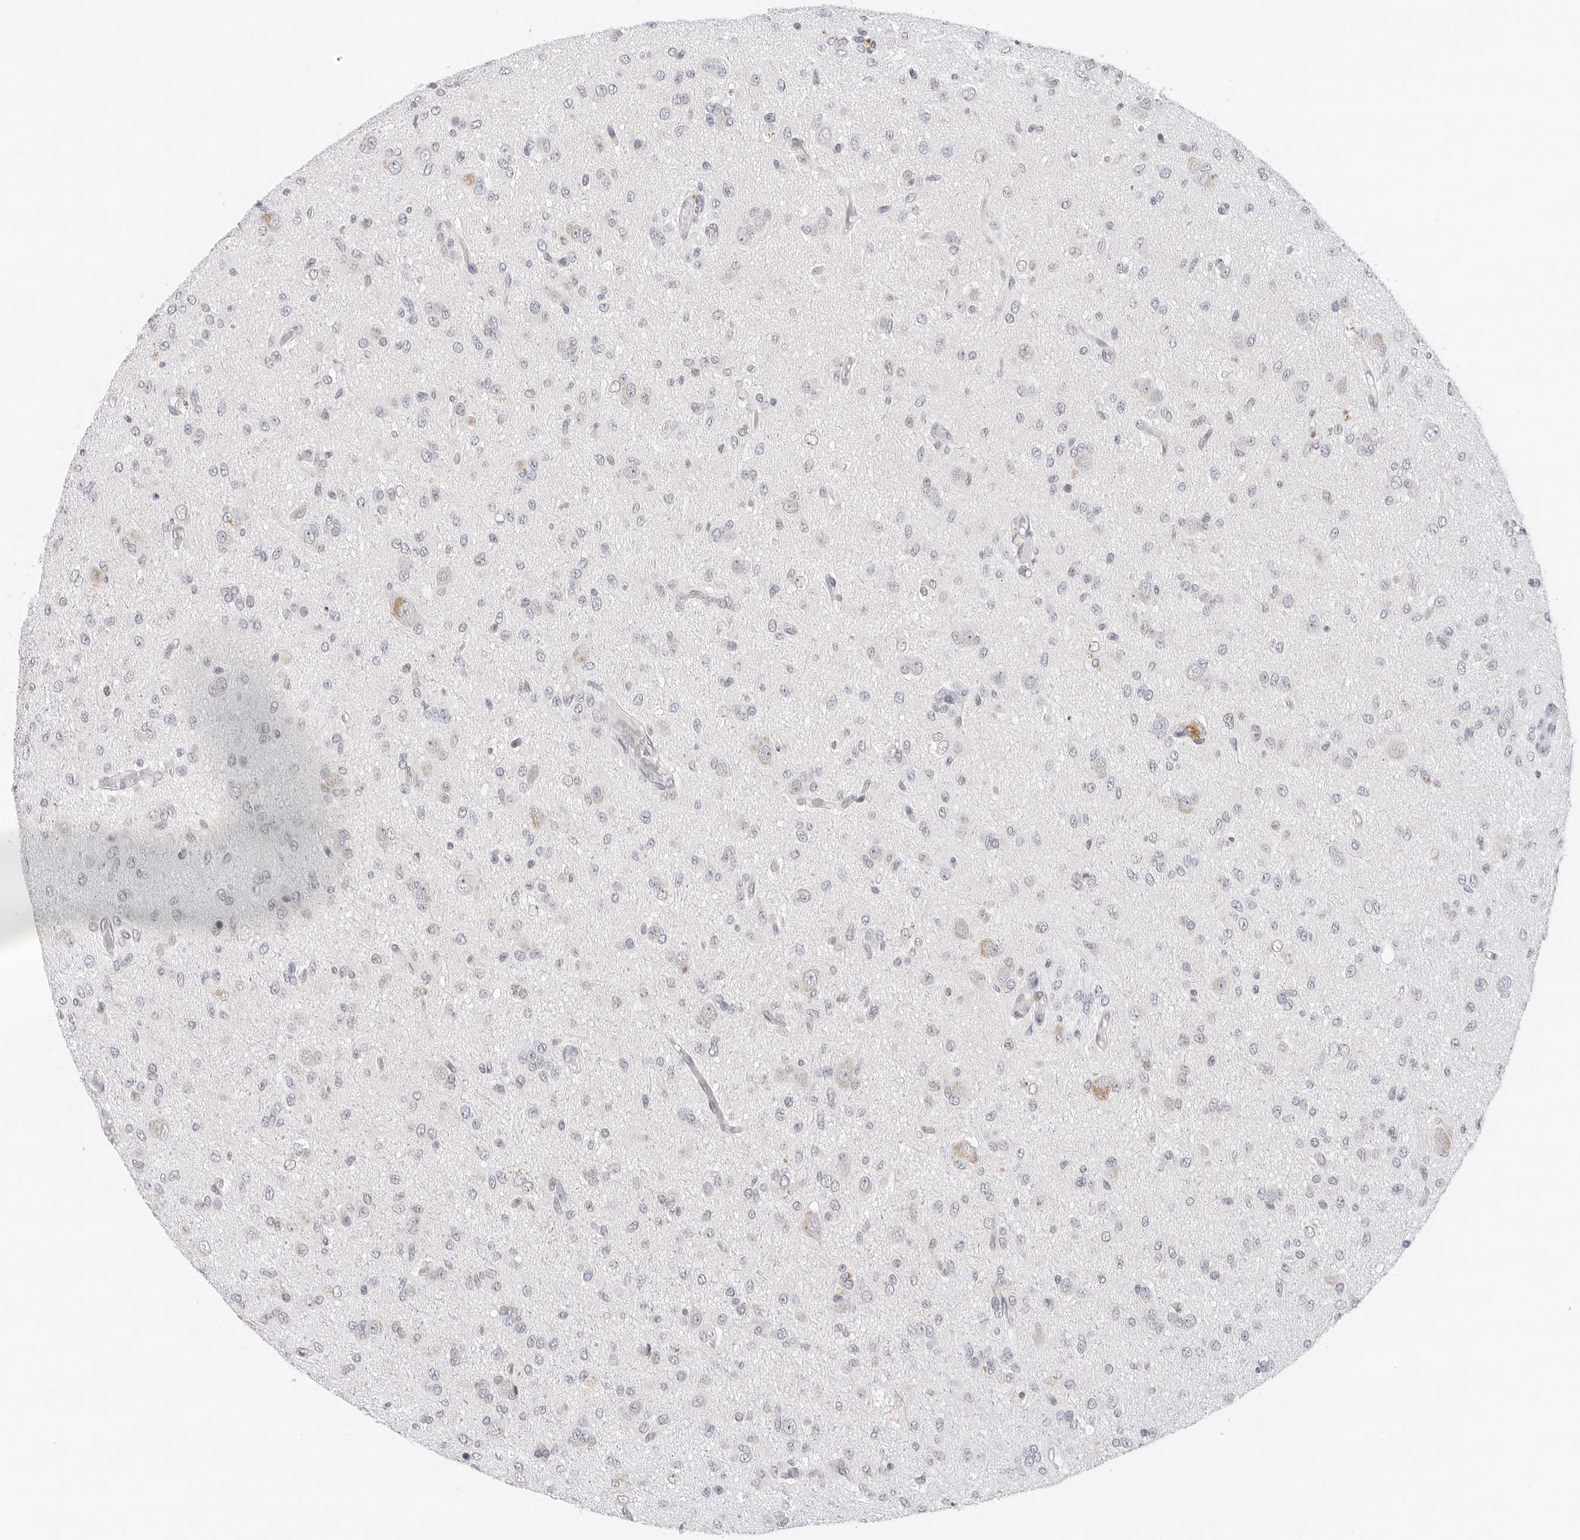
{"staining": {"intensity": "negative", "quantity": "none", "location": "none"}, "tissue": "glioma", "cell_type": "Tumor cells", "image_type": "cancer", "snomed": [{"axis": "morphology", "description": "Glioma, malignant, High grade"}, {"axis": "topography", "description": "Brain"}], "caption": "An immunohistochemistry (IHC) histopathology image of glioma is shown. There is no staining in tumor cells of glioma. (Stains: DAB (3,3'-diaminobenzidine) immunohistochemistry with hematoxylin counter stain, Microscopy: brightfield microscopy at high magnification).", "gene": "CIART", "patient": {"sex": "female", "age": 59}}